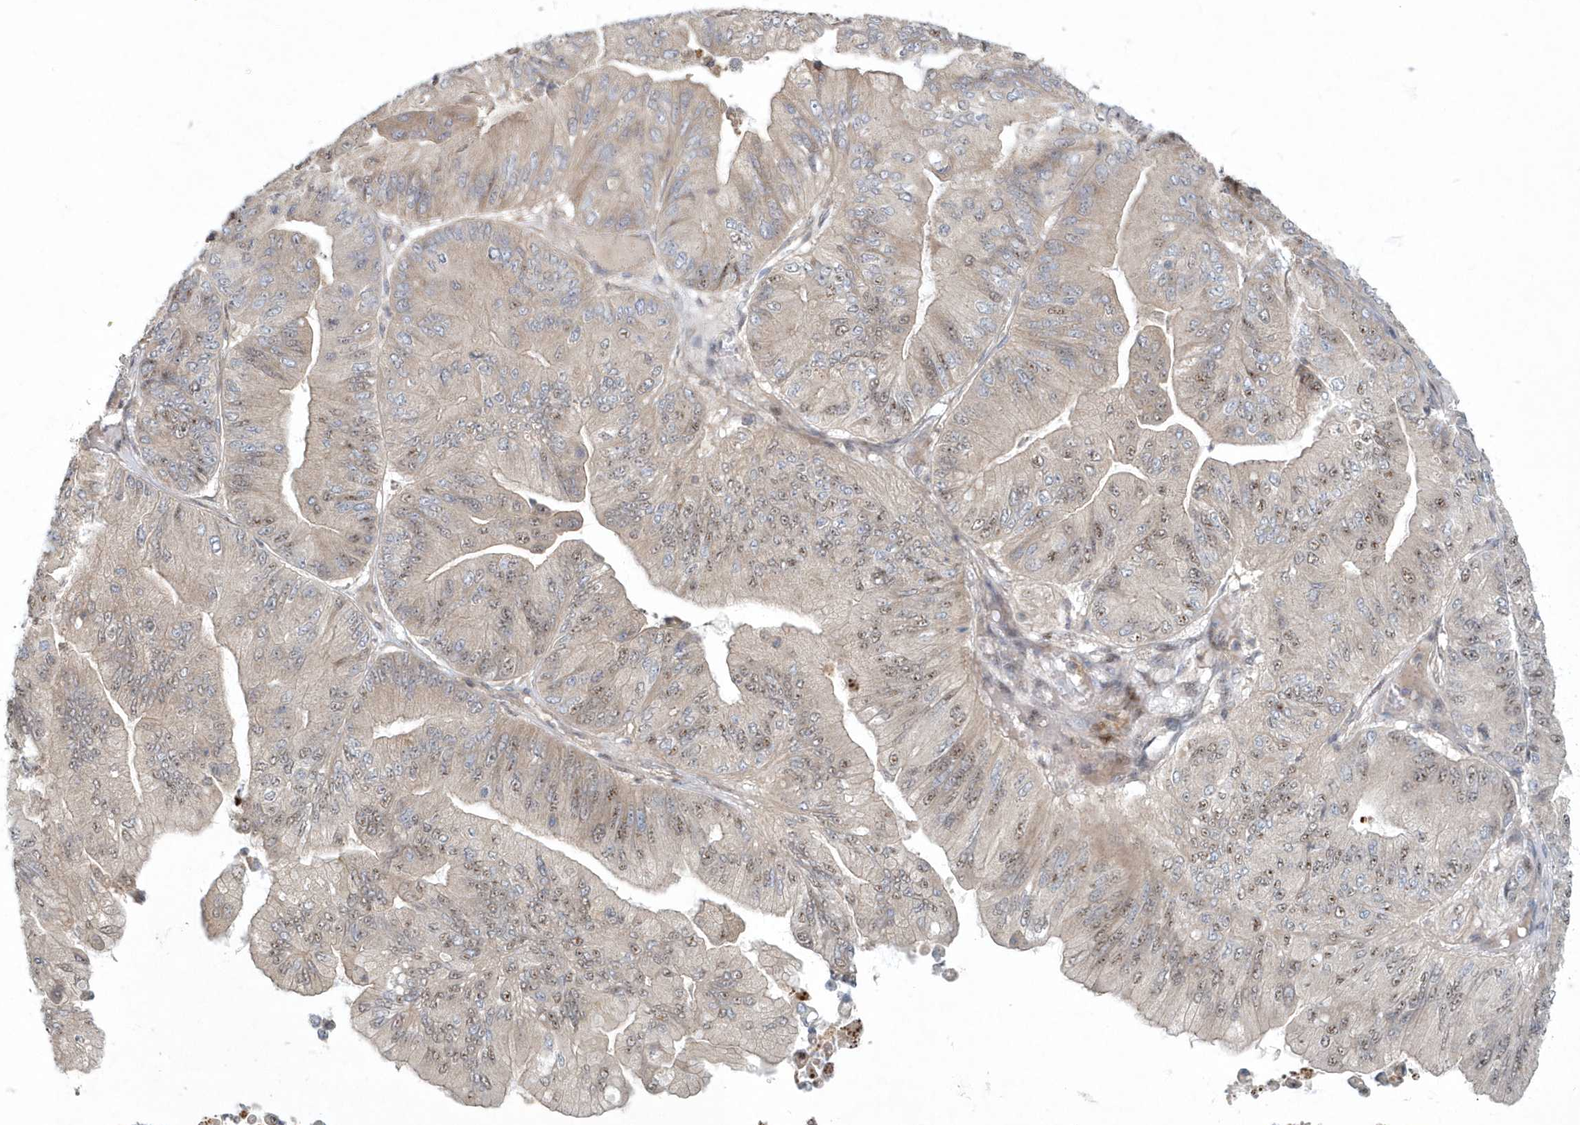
{"staining": {"intensity": "moderate", "quantity": "25%-75%", "location": "cytoplasmic/membranous,nuclear"}, "tissue": "ovarian cancer", "cell_type": "Tumor cells", "image_type": "cancer", "snomed": [{"axis": "morphology", "description": "Cystadenocarcinoma, mucinous, NOS"}, {"axis": "topography", "description": "Ovary"}], "caption": "Immunohistochemical staining of ovarian cancer (mucinous cystadenocarcinoma) displays medium levels of moderate cytoplasmic/membranous and nuclear positivity in about 25%-75% of tumor cells.", "gene": "ARHGEF38", "patient": {"sex": "female", "age": 61}}